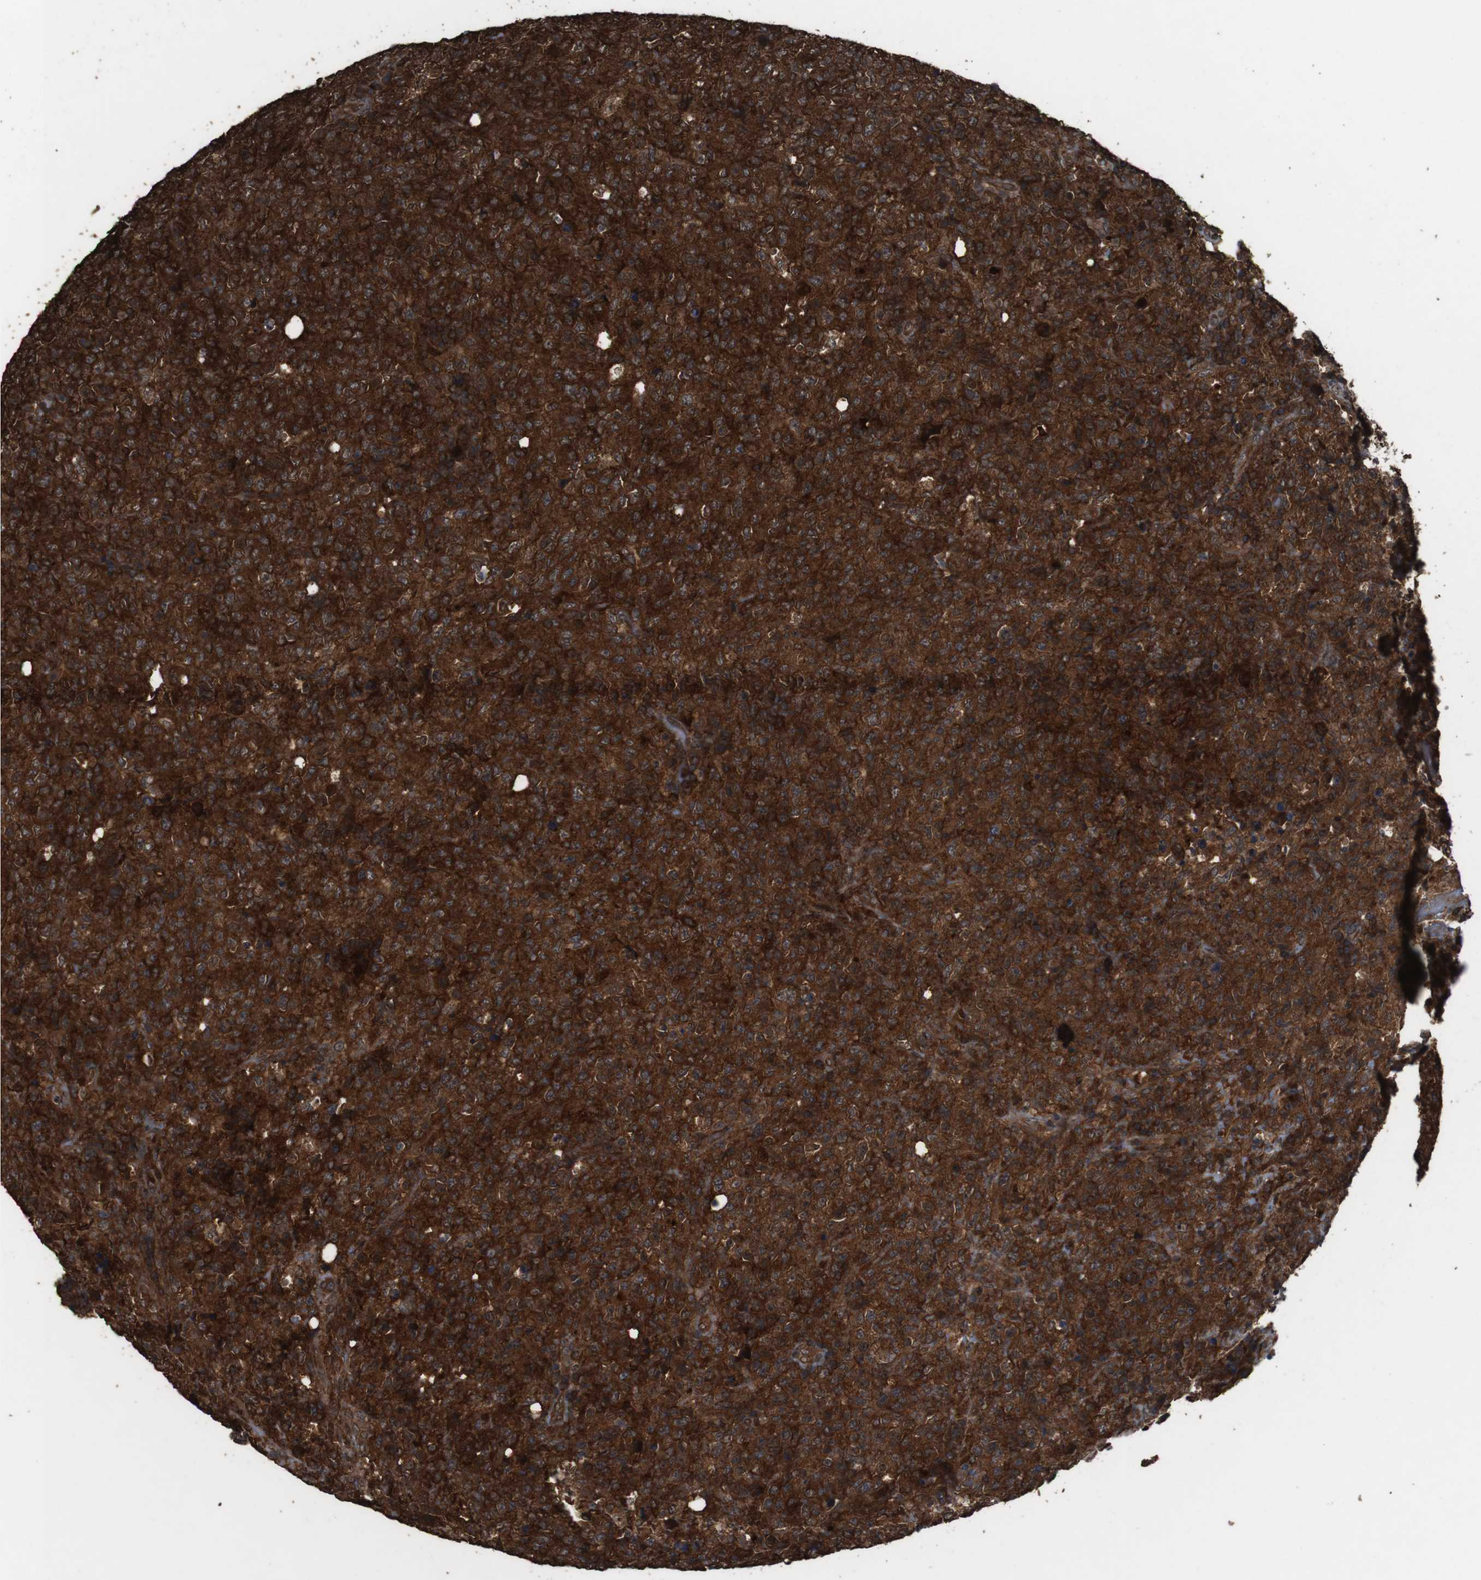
{"staining": {"intensity": "strong", "quantity": ">75%", "location": "cytoplasmic/membranous"}, "tissue": "lymphoma", "cell_type": "Tumor cells", "image_type": "cancer", "snomed": [{"axis": "morphology", "description": "Malignant lymphoma, non-Hodgkin's type, High grade"}, {"axis": "topography", "description": "Tonsil"}], "caption": "Tumor cells show strong cytoplasmic/membranous expression in about >75% of cells in lymphoma.", "gene": "BAG4", "patient": {"sex": "female", "age": 36}}